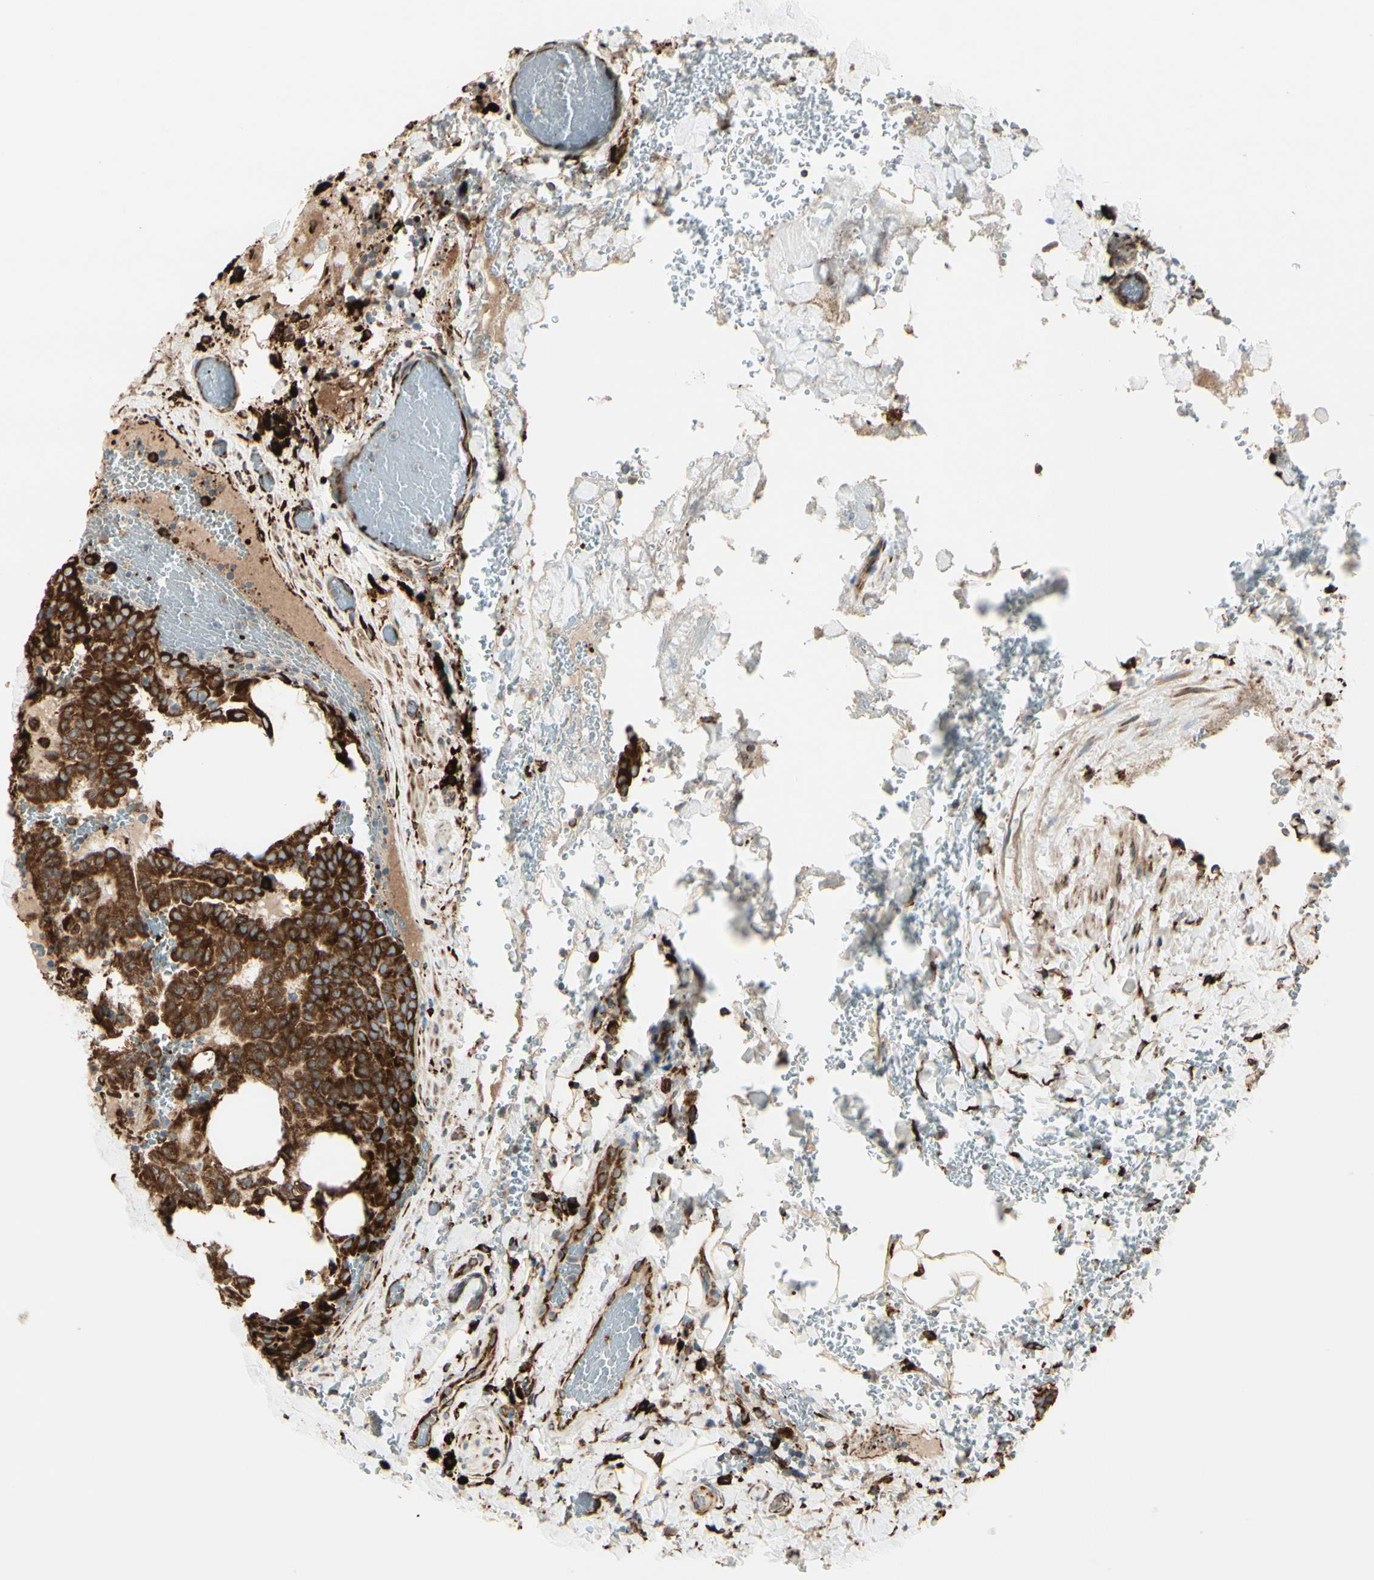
{"staining": {"intensity": "strong", "quantity": ">75%", "location": "cytoplasmic/membranous"}, "tissue": "thyroid cancer", "cell_type": "Tumor cells", "image_type": "cancer", "snomed": [{"axis": "morphology", "description": "Normal tissue, NOS"}, {"axis": "morphology", "description": "Papillary adenocarcinoma, NOS"}, {"axis": "topography", "description": "Thyroid gland"}], "caption": "Tumor cells display strong cytoplasmic/membranous staining in about >75% of cells in papillary adenocarcinoma (thyroid). The protein is shown in brown color, while the nuclei are stained blue.", "gene": "RRBP1", "patient": {"sex": "female", "age": 30}}